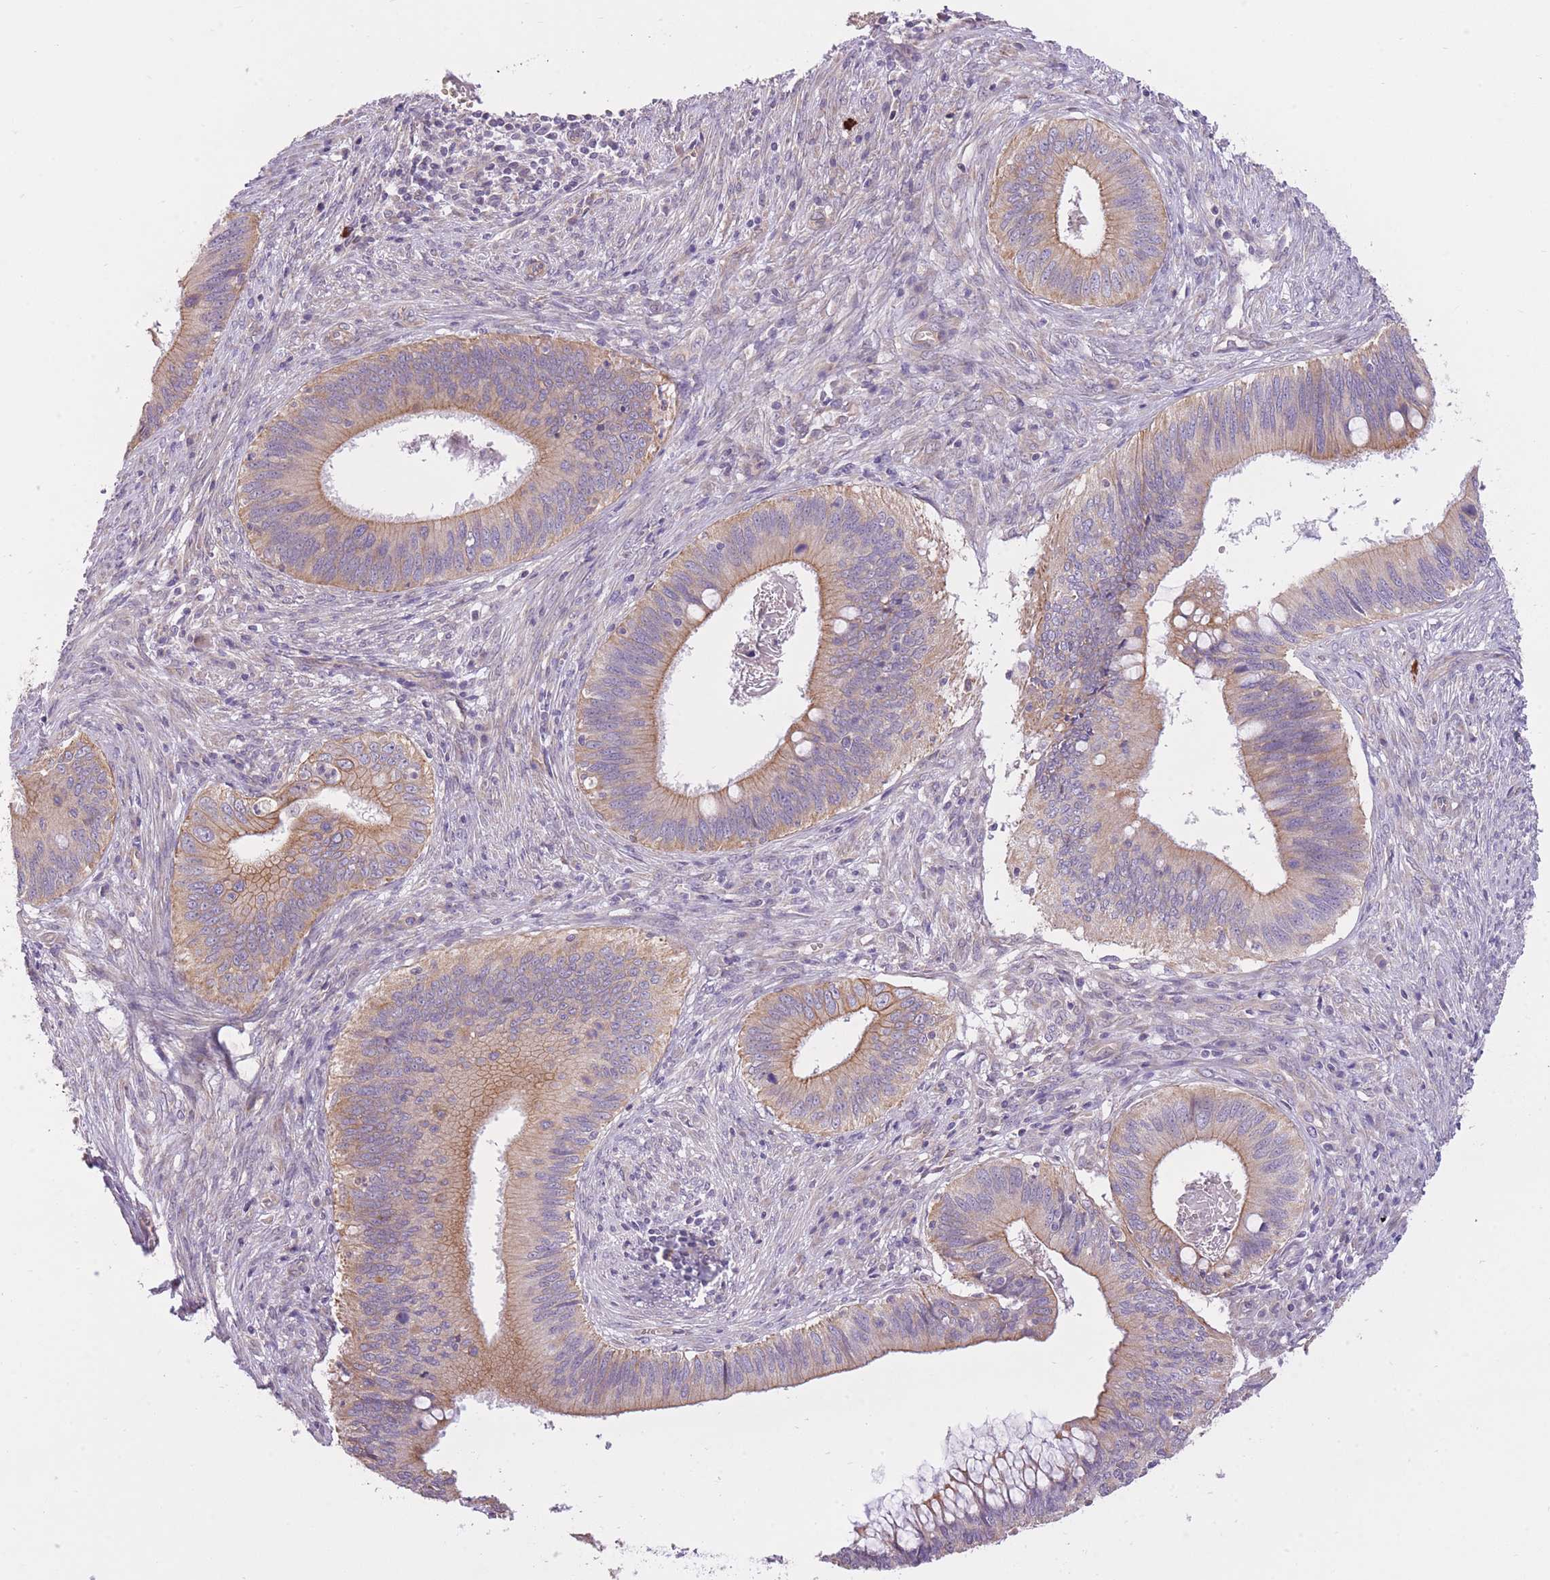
{"staining": {"intensity": "moderate", "quantity": "25%-75%", "location": "cytoplasmic/membranous"}, "tissue": "cervical cancer", "cell_type": "Tumor cells", "image_type": "cancer", "snomed": [{"axis": "morphology", "description": "Adenocarcinoma, NOS"}, {"axis": "topography", "description": "Cervix"}], "caption": "This is a histology image of immunohistochemistry staining of adenocarcinoma (cervical), which shows moderate staining in the cytoplasmic/membranous of tumor cells.", "gene": "REV1", "patient": {"sex": "female", "age": 42}}